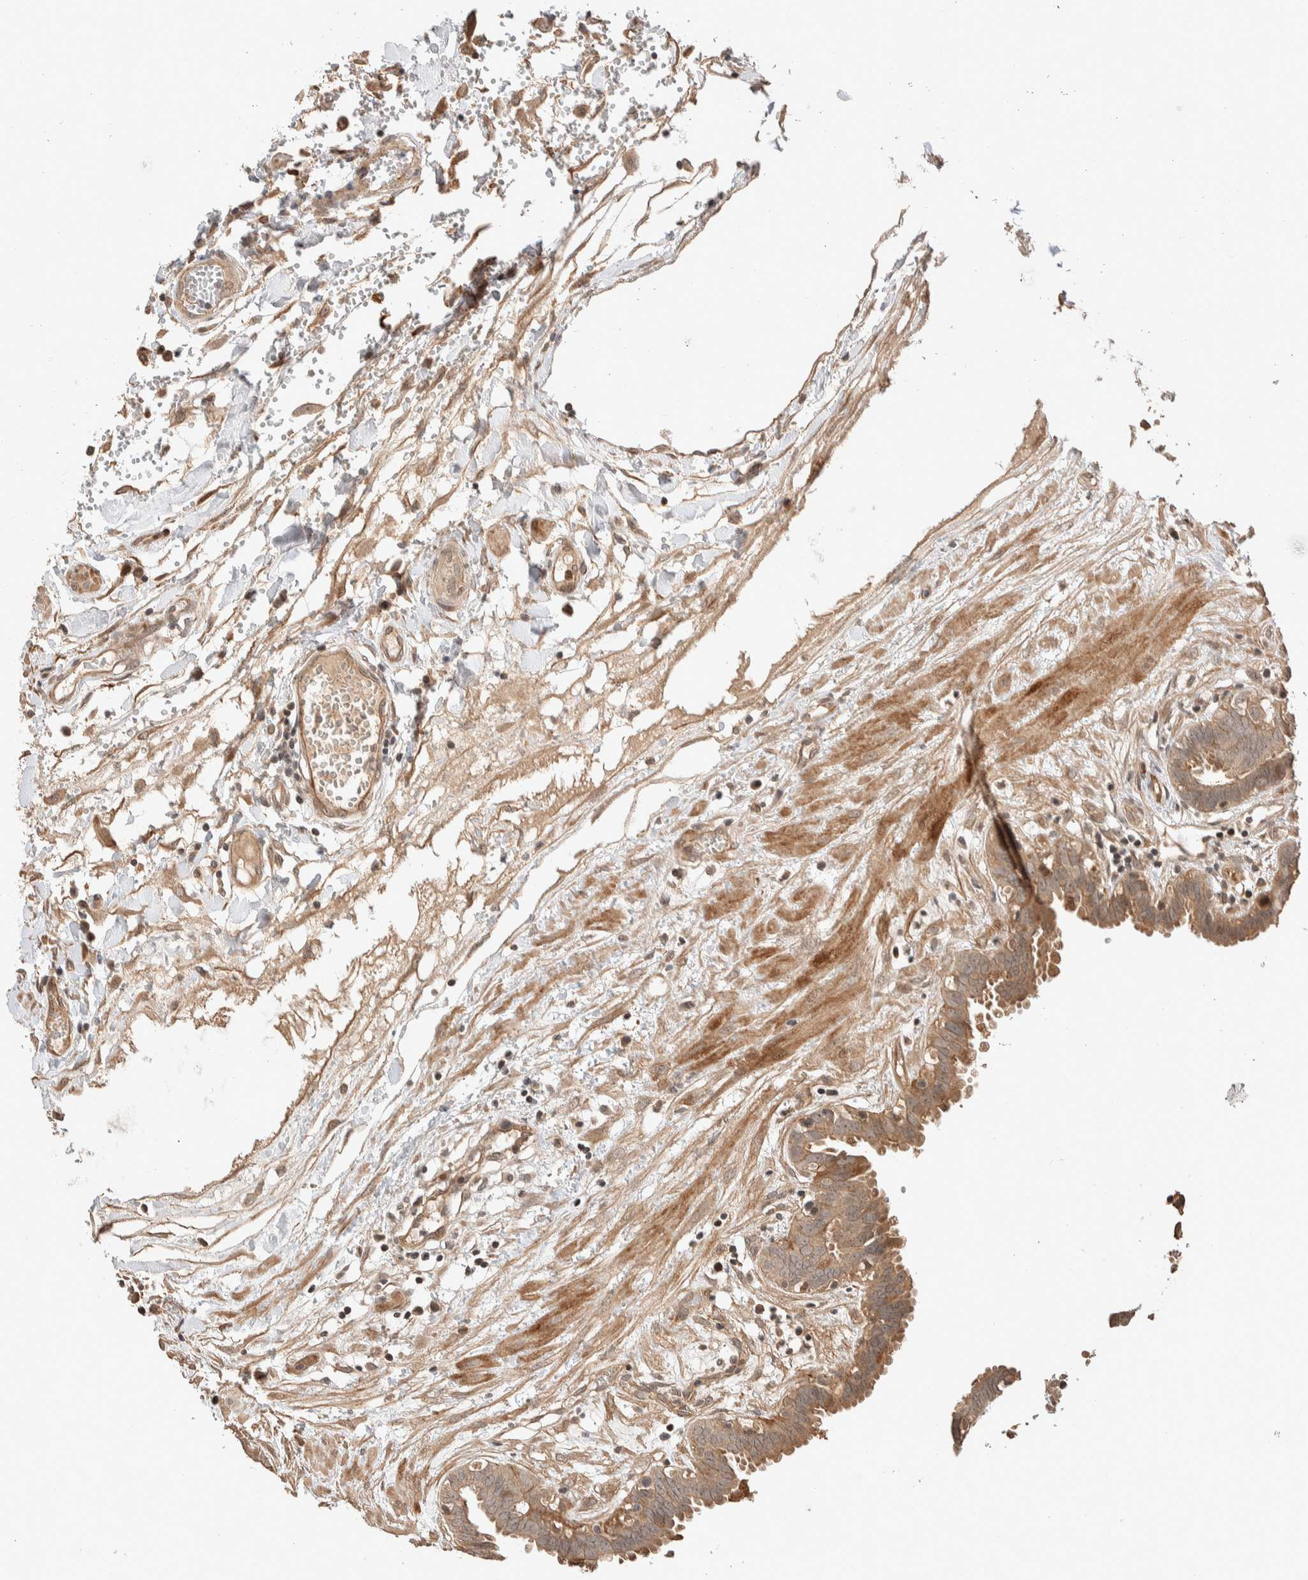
{"staining": {"intensity": "moderate", "quantity": ">75%", "location": "cytoplasmic/membranous"}, "tissue": "fallopian tube", "cell_type": "Glandular cells", "image_type": "normal", "snomed": [{"axis": "morphology", "description": "Normal tissue, NOS"}, {"axis": "topography", "description": "Fallopian tube"}, {"axis": "topography", "description": "Placenta"}], "caption": "This is an image of IHC staining of unremarkable fallopian tube, which shows moderate expression in the cytoplasmic/membranous of glandular cells.", "gene": "PRDM15", "patient": {"sex": "female", "age": 32}}